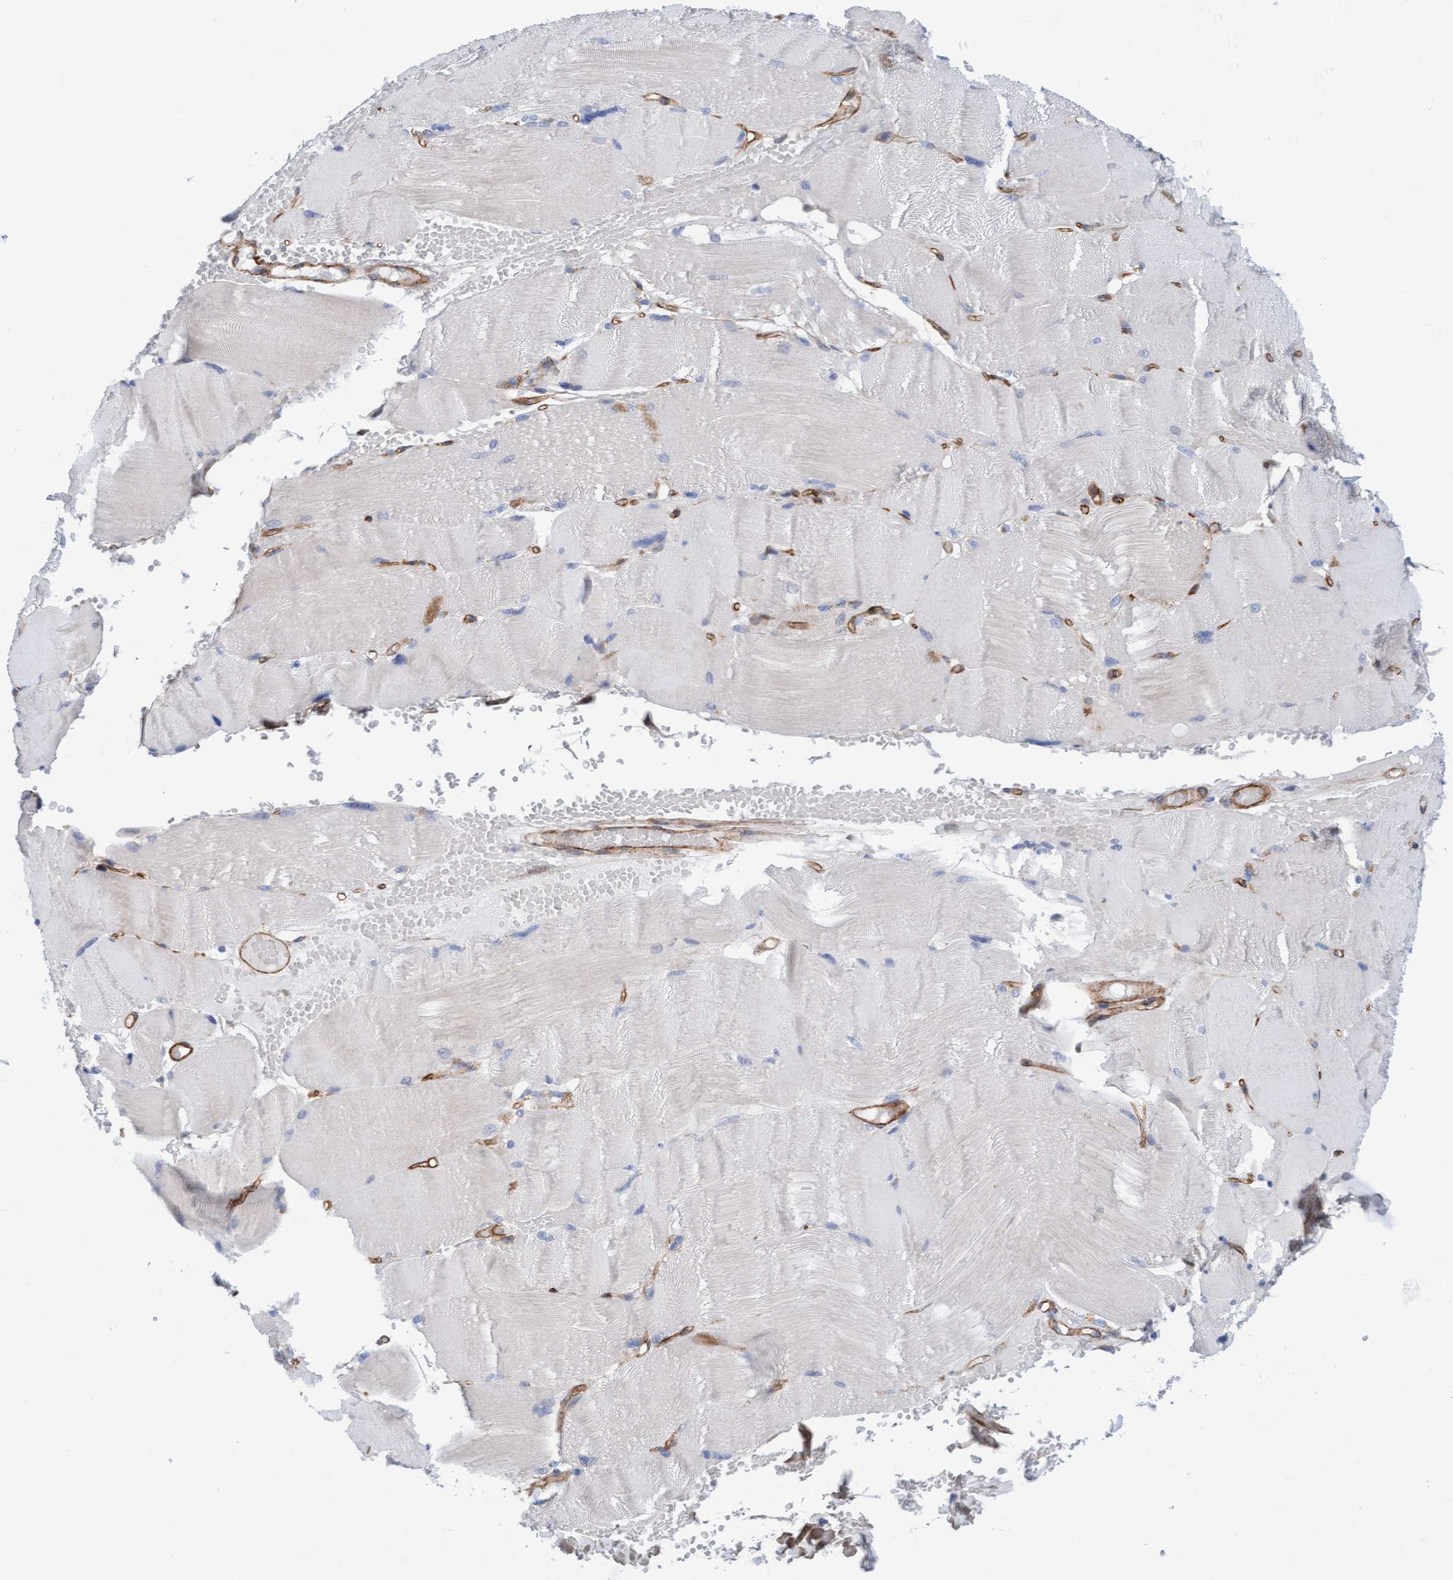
{"staining": {"intensity": "negative", "quantity": "none", "location": "none"}, "tissue": "skeletal muscle", "cell_type": "Myocytes", "image_type": "normal", "snomed": [{"axis": "morphology", "description": "Normal tissue, NOS"}, {"axis": "topography", "description": "Skin"}, {"axis": "topography", "description": "Skeletal muscle"}], "caption": "Histopathology image shows no protein positivity in myocytes of unremarkable skeletal muscle.", "gene": "CDK5RAP3", "patient": {"sex": "male", "age": 83}}